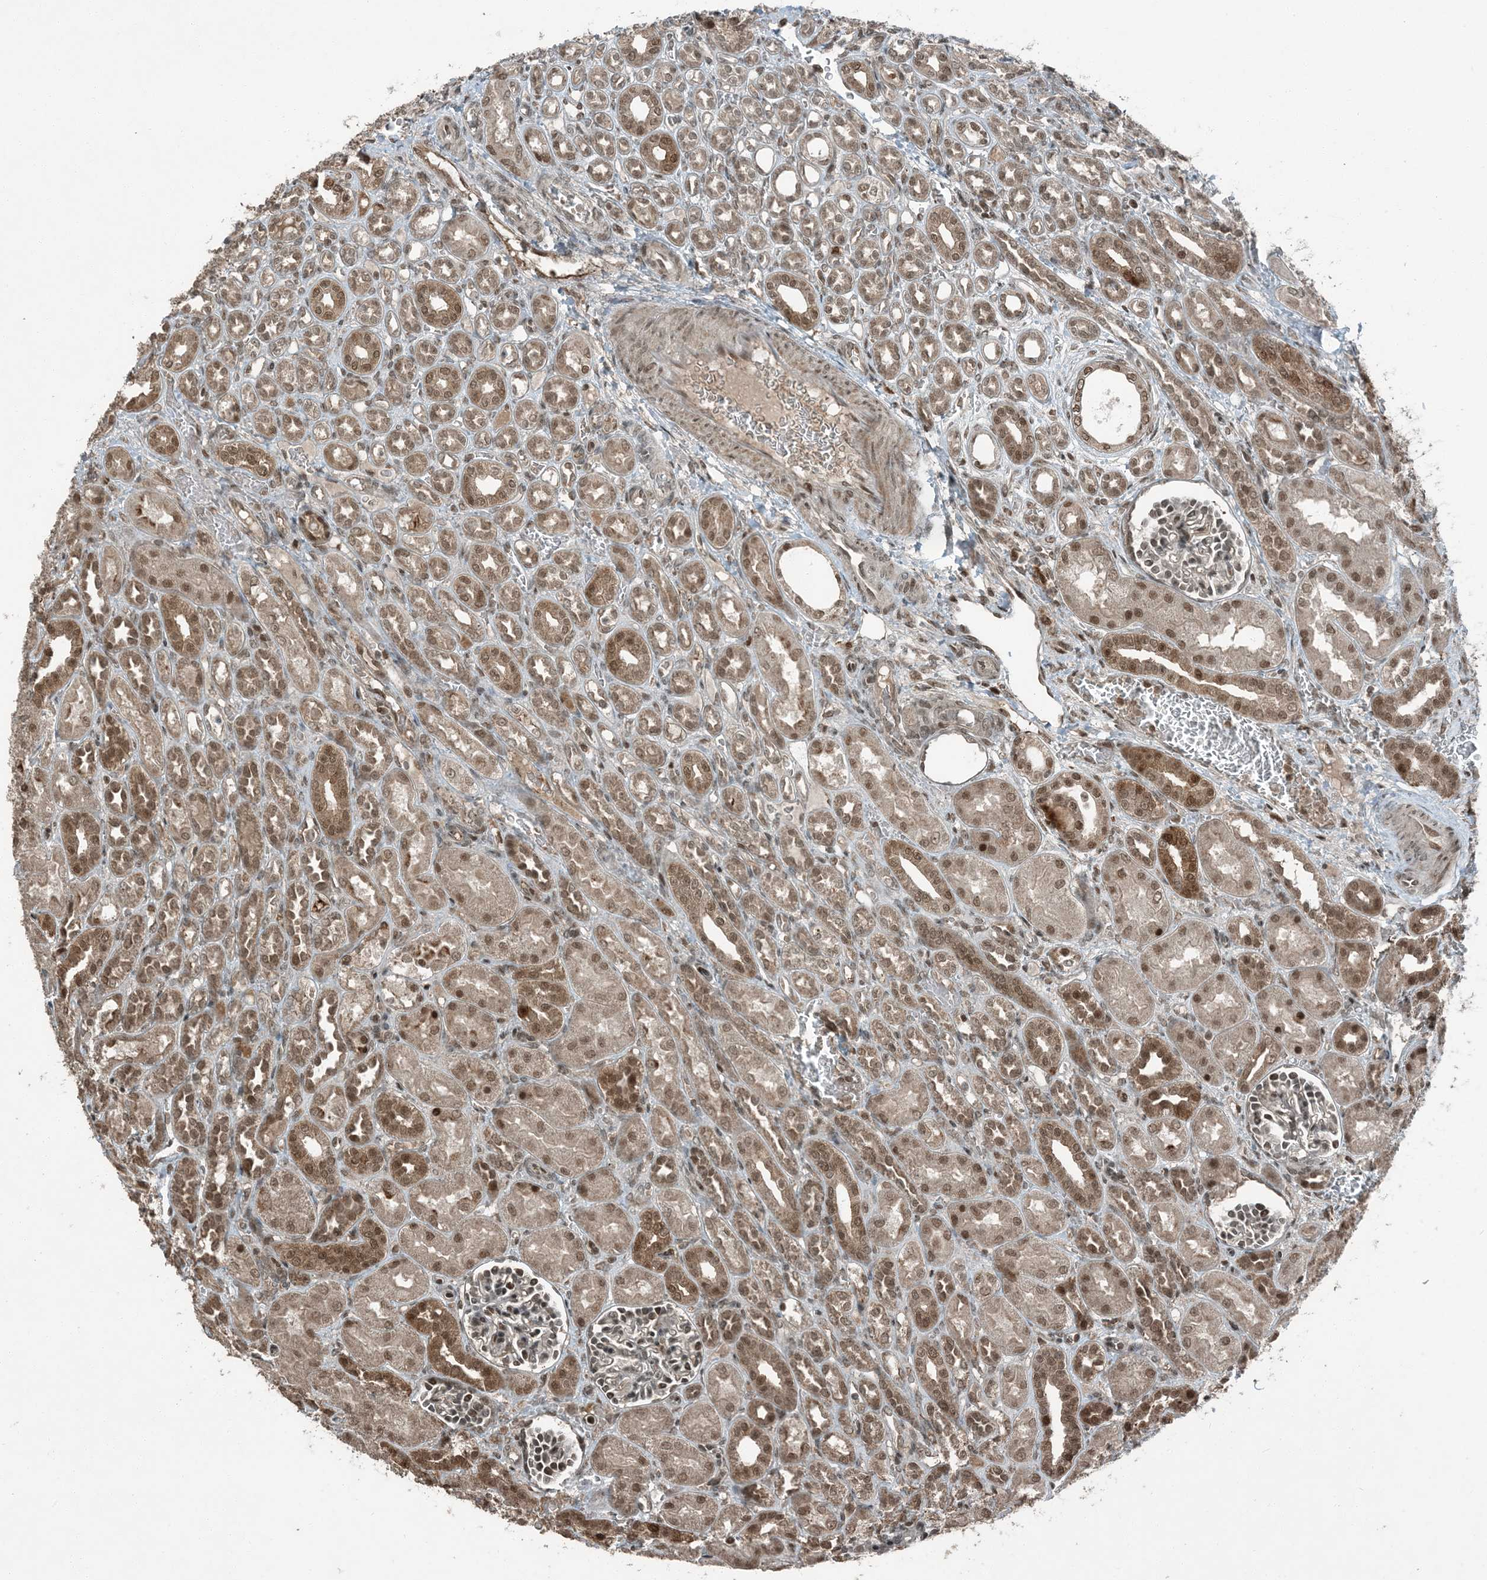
{"staining": {"intensity": "moderate", "quantity": "25%-75%", "location": "nuclear"}, "tissue": "kidney", "cell_type": "Cells in glomeruli", "image_type": "normal", "snomed": [{"axis": "morphology", "description": "Normal tissue, NOS"}, {"axis": "morphology", "description": "Neoplasm, malignant, NOS"}, {"axis": "topography", "description": "Kidney"}], "caption": "Protein analysis of benign kidney demonstrates moderate nuclear positivity in about 25%-75% of cells in glomeruli. The staining is performed using DAB brown chromogen to label protein expression. The nuclei are counter-stained blue using hematoxylin.", "gene": "TRAPPC12", "patient": {"sex": "female", "age": 1}}